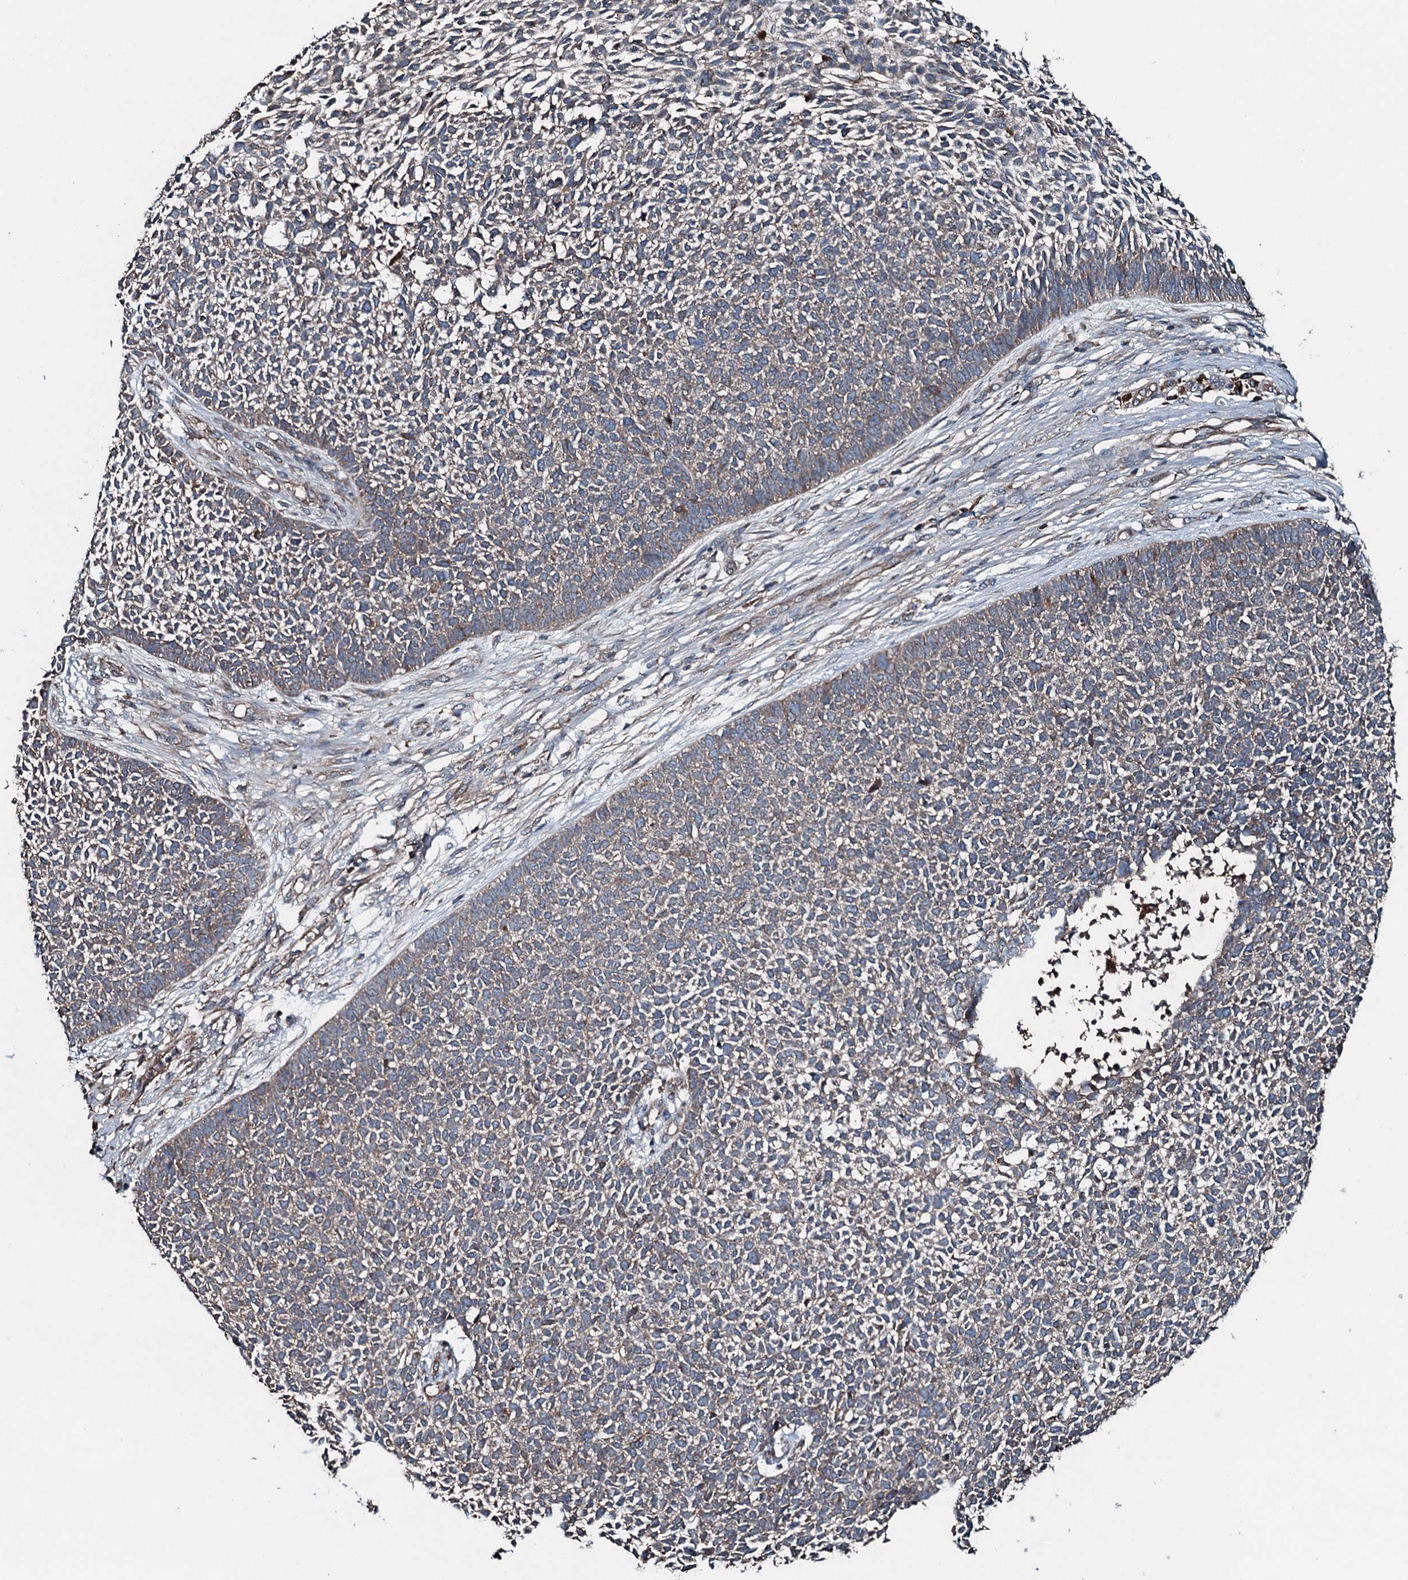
{"staining": {"intensity": "weak", "quantity": "25%-75%", "location": "cytoplasmic/membranous"}, "tissue": "skin cancer", "cell_type": "Tumor cells", "image_type": "cancer", "snomed": [{"axis": "morphology", "description": "Basal cell carcinoma"}, {"axis": "topography", "description": "Skin"}], "caption": "Human skin cancer (basal cell carcinoma) stained with a protein marker demonstrates weak staining in tumor cells.", "gene": "AARS1", "patient": {"sex": "female", "age": 84}}